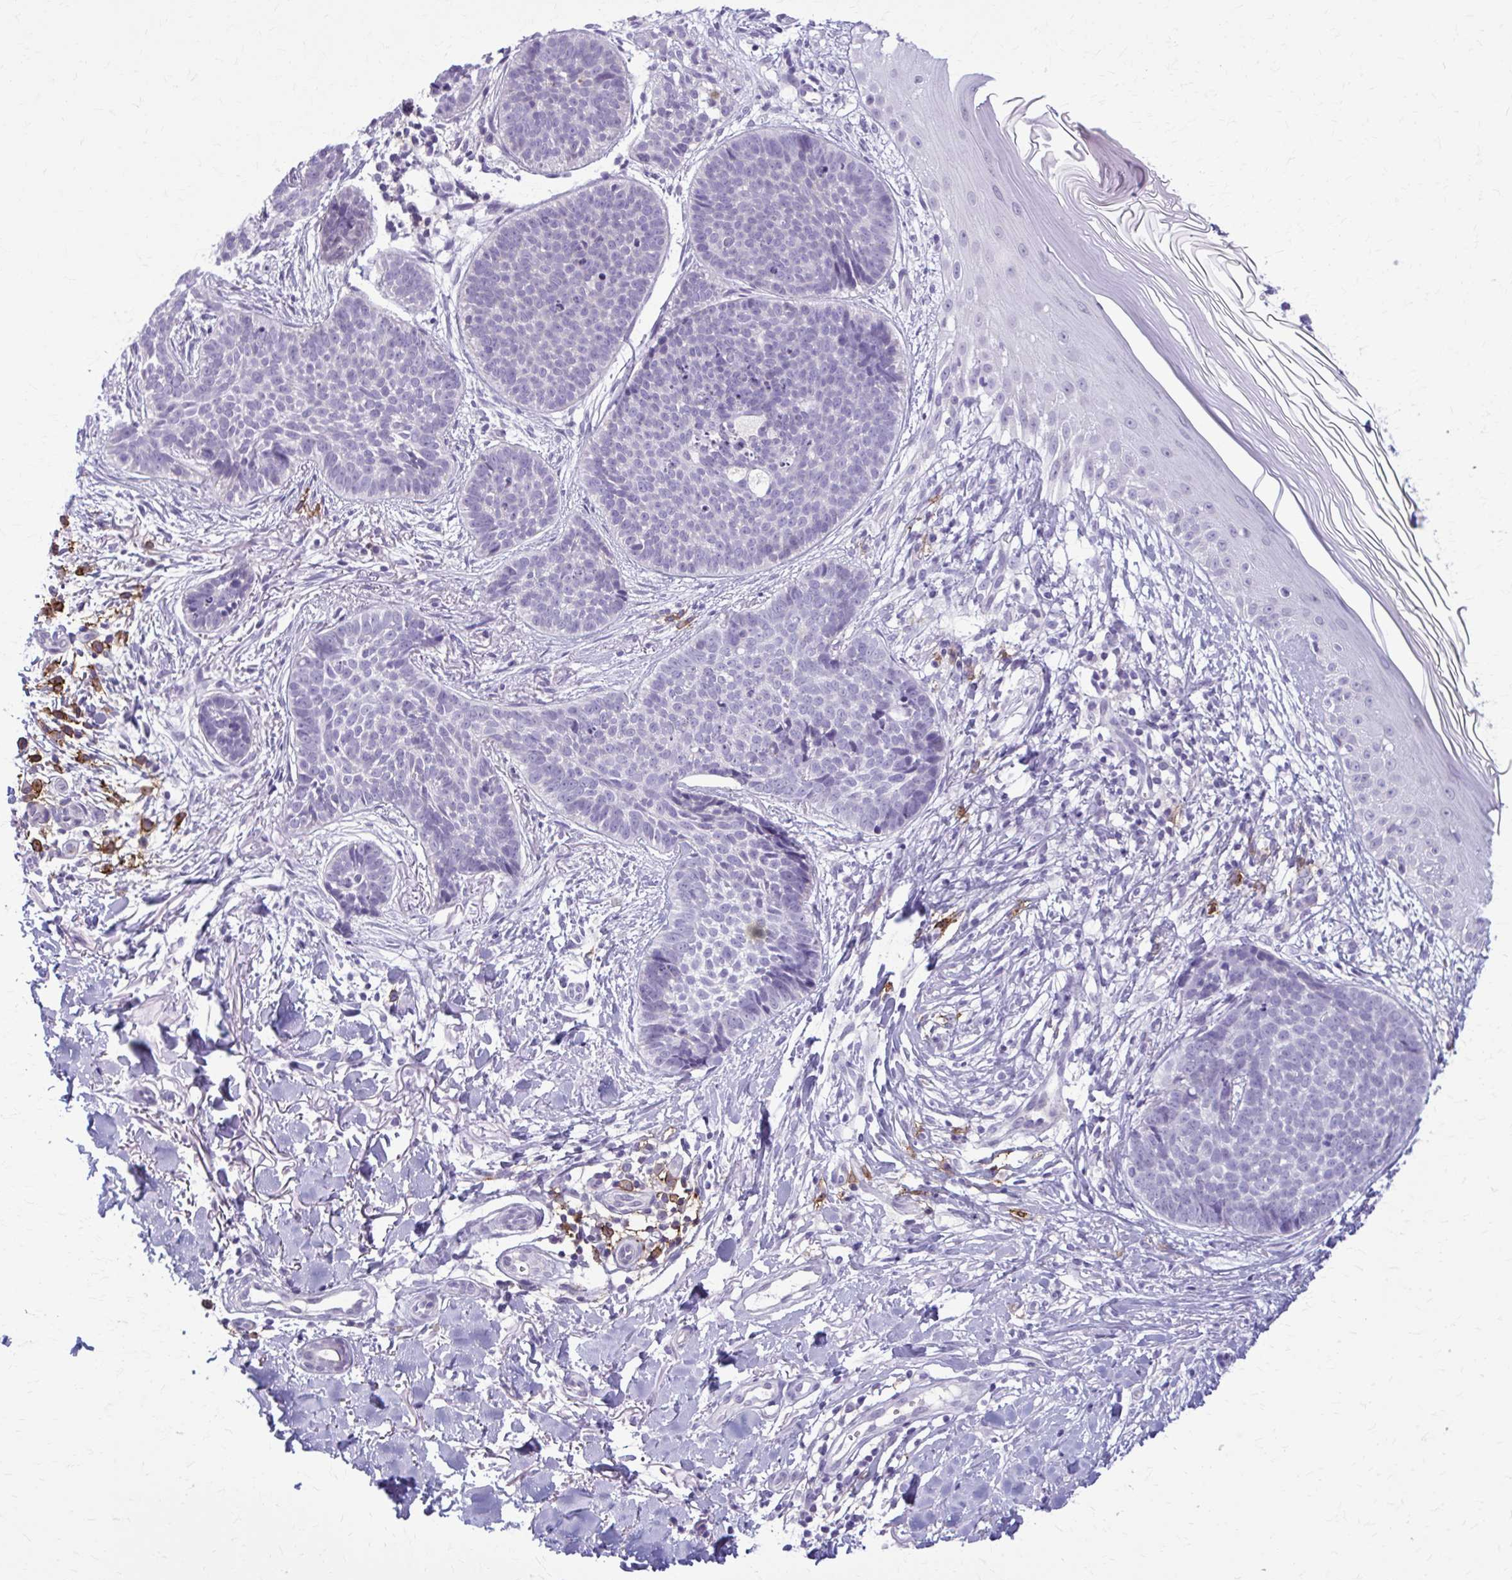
{"staining": {"intensity": "negative", "quantity": "none", "location": "none"}, "tissue": "skin cancer", "cell_type": "Tumor cells", "image_type": "cancer", "snomed": [{"axis": "morphology", "description": "Basal cell carcinoma"}, {"axis": "topography", "description": "Skin"}, {"axis": "topography", "description": "Skin of back"}], "caption": "The image displays no significant staining in tumor cells of skin cancer (basal cell carcinoma).", "gene": "CD38", "patient": {"sex": "male", "age": 81}}